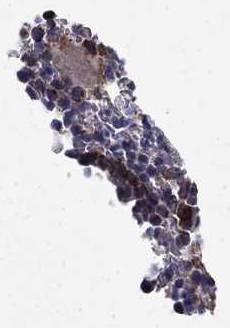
{"staining": {"intensity": "moderate", "quantity": "<25%", "location": "cytoplasmic/membranous"}, "tissue": "bone marrow", "cell_type": "Hematopoietic cells", "image_type": "normal", "snomed": [{"axis": "morphology", "description": "Normal tissue, NOS"}, {"axis": "topography", "description": "Bone marrow"}], "caption": "IHC of unremarkable human bone marrow exhibits low levels of moderate cytoplasmic/membranous expression in approximately <25% of hematopoietic cells.", "gene": "ALDH1B1", "patient": {"sex": "male", "age": 77}}